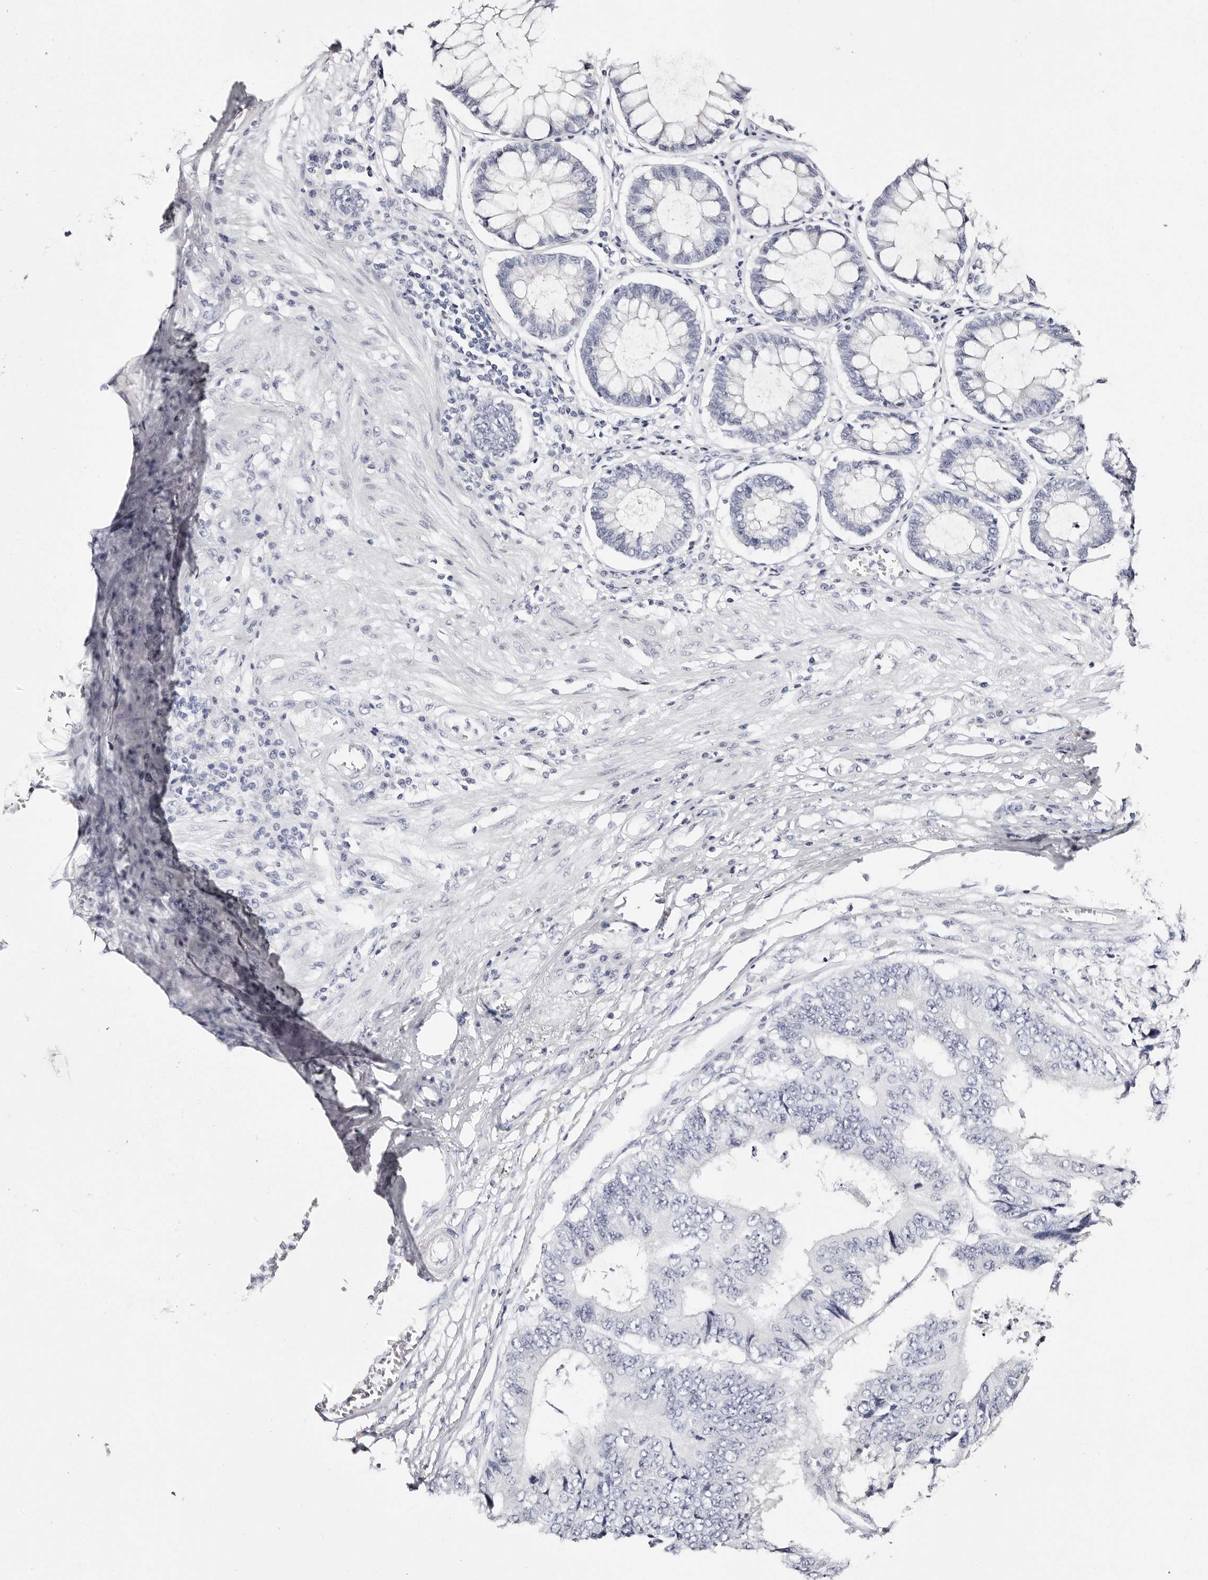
{"staining": {"intensity": "negative", "quantity": "none", "location": "none"}, "tissue": "colorectal cancer", "cell_type": "Tumor cells", "image_type": "cancer", "snomed": [{"axis": "morphology", "description": "Adenocarcinoma, NOS"}, {"axis": "topography", "description": "Rectum"}], "caption": "There is no significant expression in tumor cells of adenocarcinoma (colorectal). (Brightfield microscopy of DAB IHC at high magnification).", "gene": "ROM1", "patient": {"sex": "male", "age": 84}}